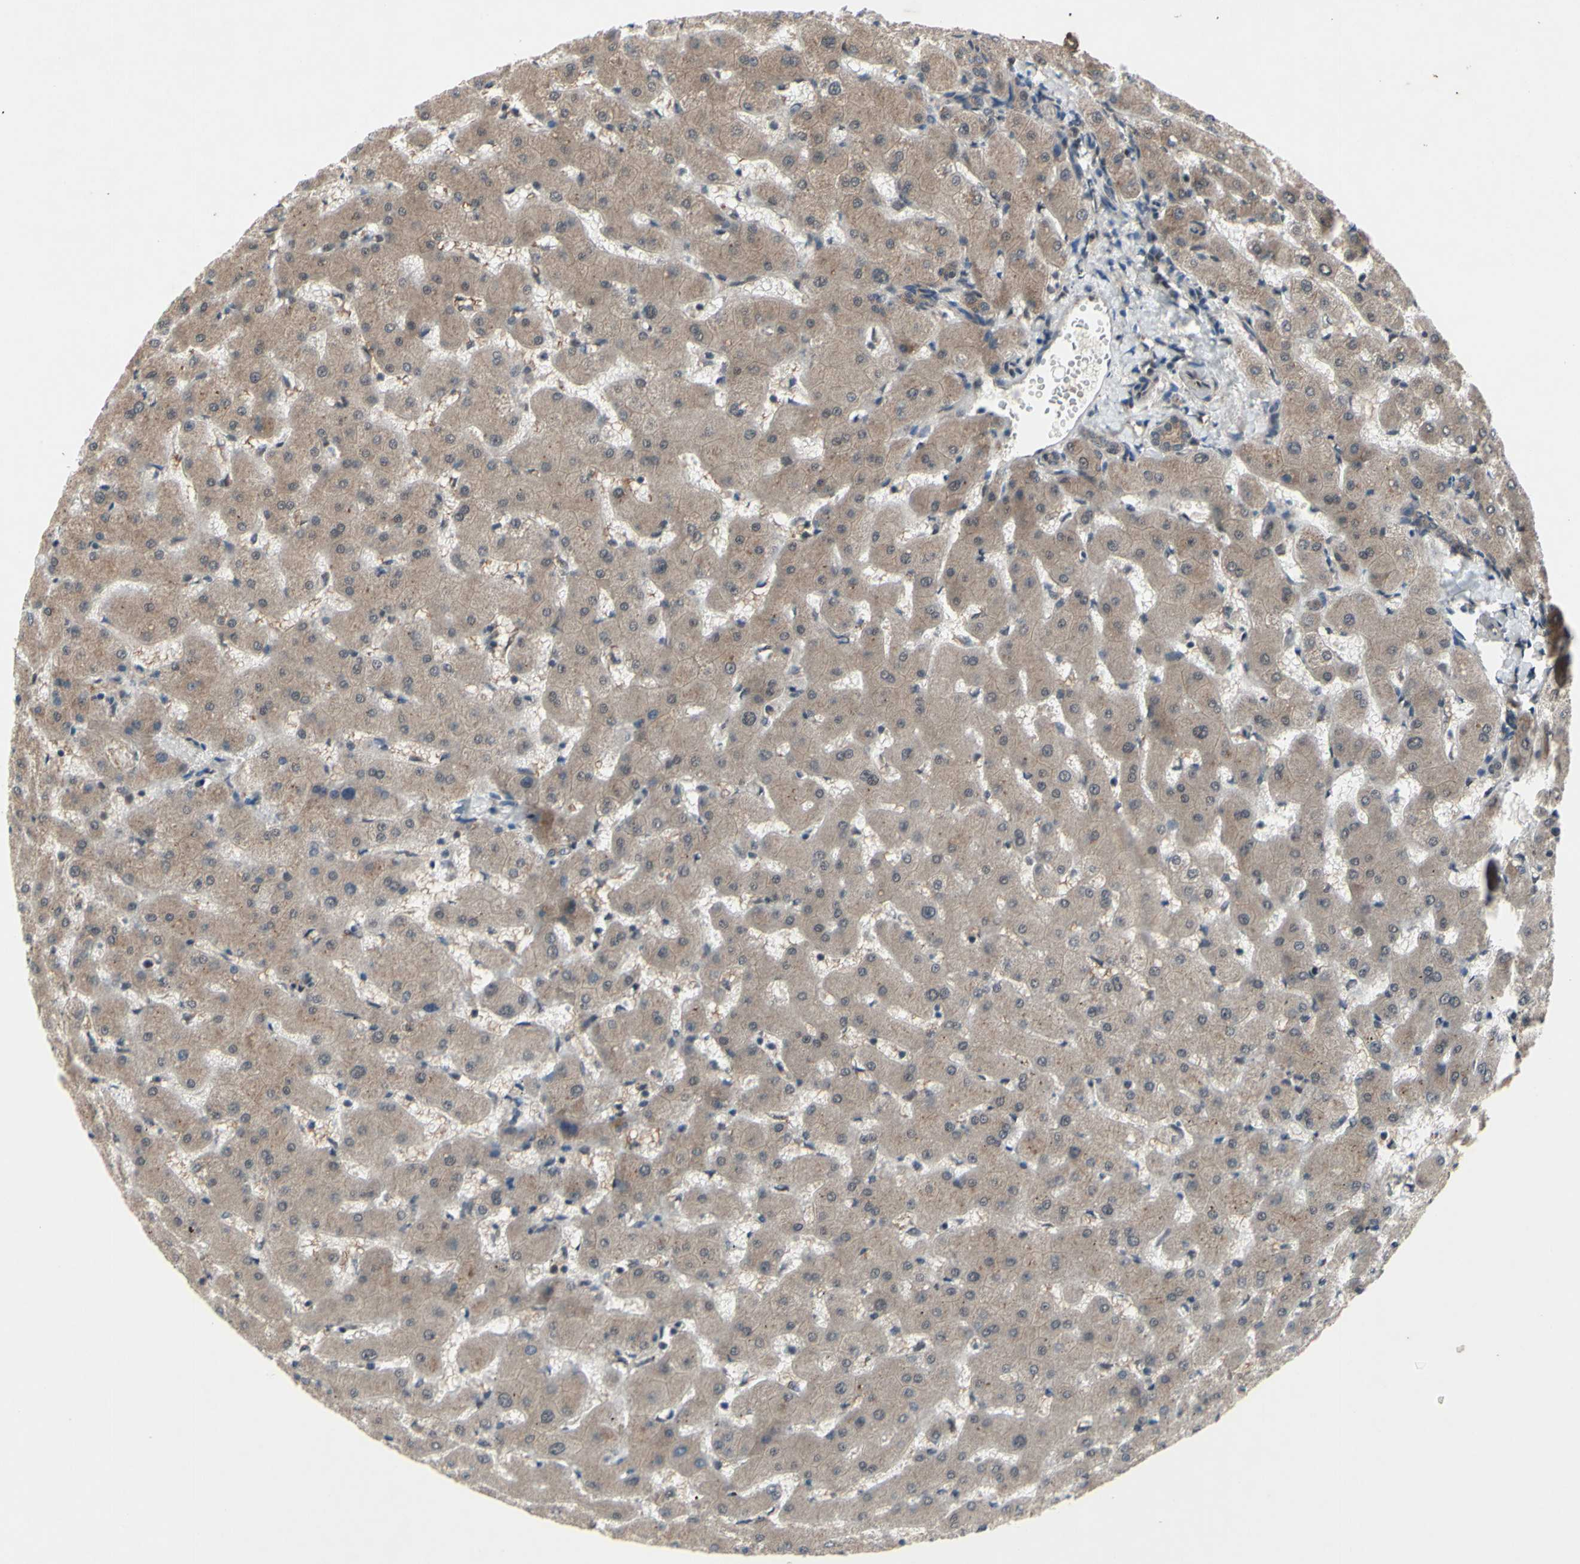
{"staining": {"intensity": "negative", "quantity": "none", "location": "none"}, "tissue": "liver", "cell_type": "Cholangiocytes", "image_type": "normal", "snomed": [{"axis": "morphology", "description": "Normal tissue, NOS"}, {"axis": "topography", "description": "Liver"}], "caption": "An IHC micrograph of benign liver is shown. There is no staining in cholangiocytes of liver. (Immunohistochemistry (ihc), brightfield microscopy, high magnification).", "gene": "TRDMT1", "patient": {"sex": "female", "age": 63}}